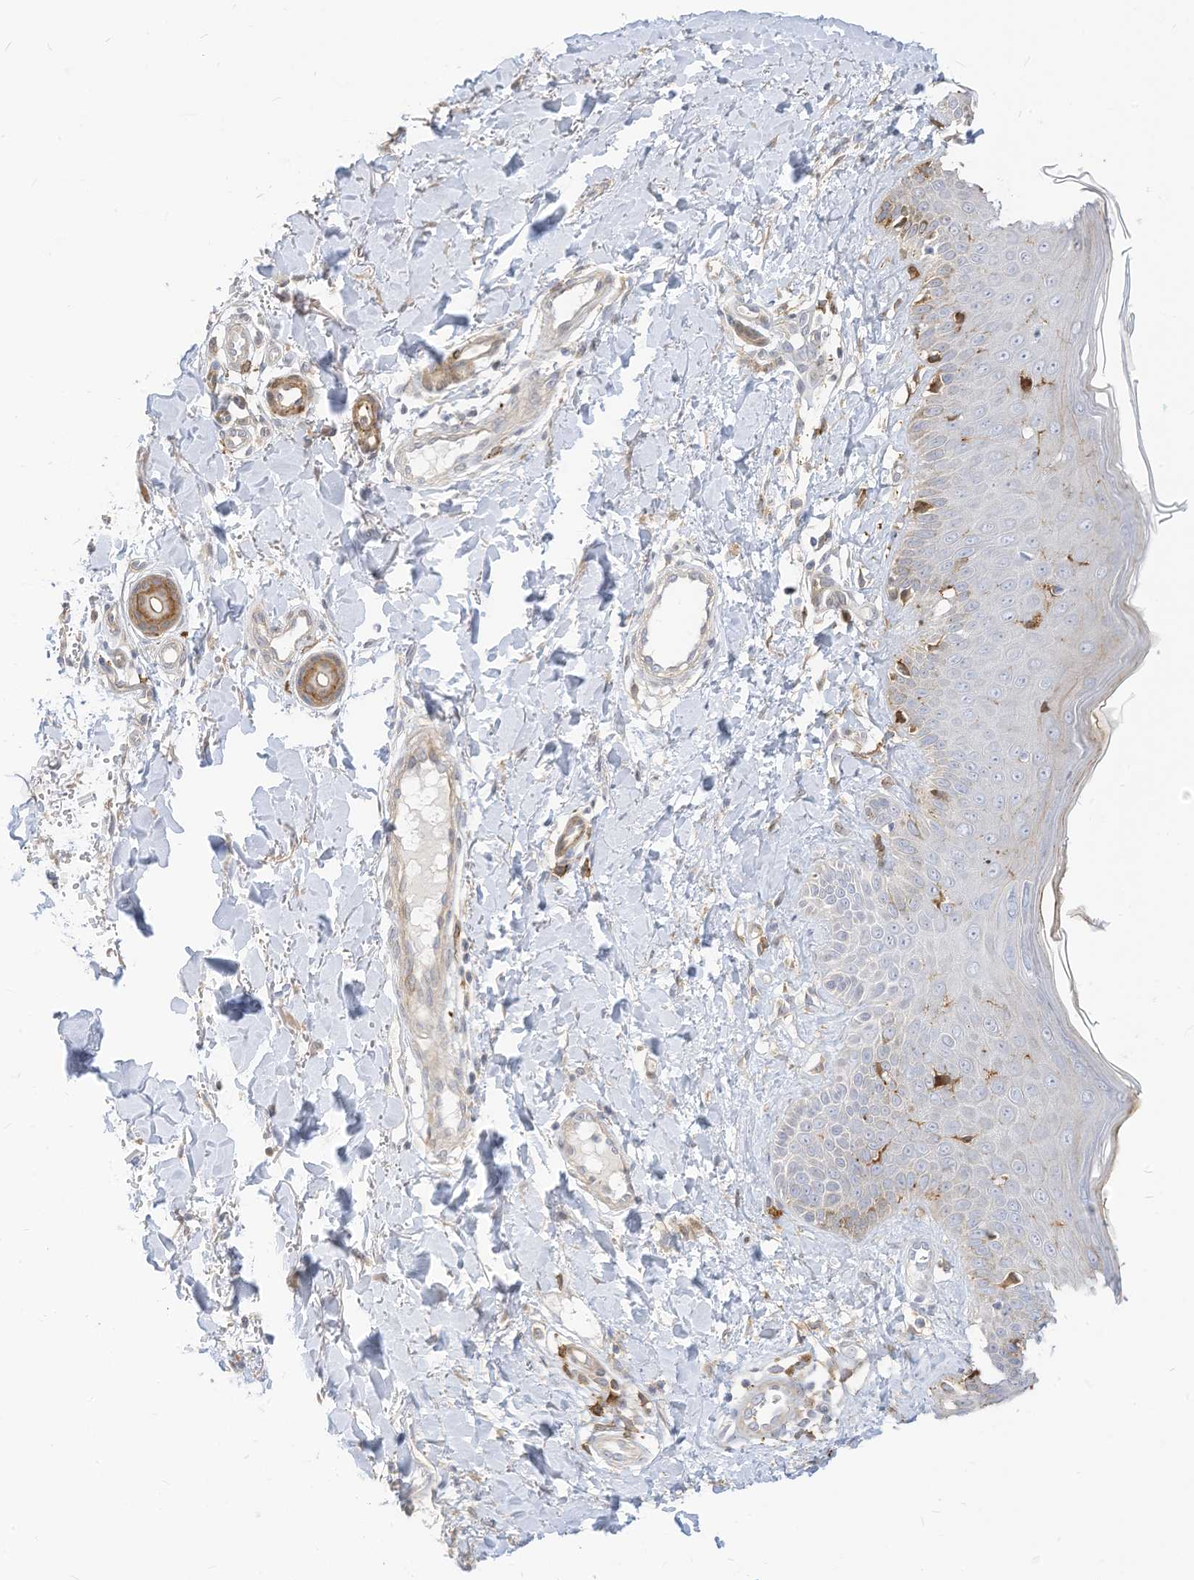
{"staining": {"intensity": "weak", "quantity": ">75%", "location": "cytoplasmic/membranous"}, "tissue": "skin", "cell_type": "Fibroblasts", "image_type": "normal", "snomed": [{"axis": "morphology", "description": "Normal tissue, NOS"}, {"axis": "topography", "description": "Skin"}], "caption": "This histopathology image demonstrates immunohistochemistry staining of unremarkable skin, with low weak cytoplasmic/membranous staining in approximately >75% of fibroblasts.", "gene": "ATP13A1", "patient": {"sex": "male", "age": 52}}